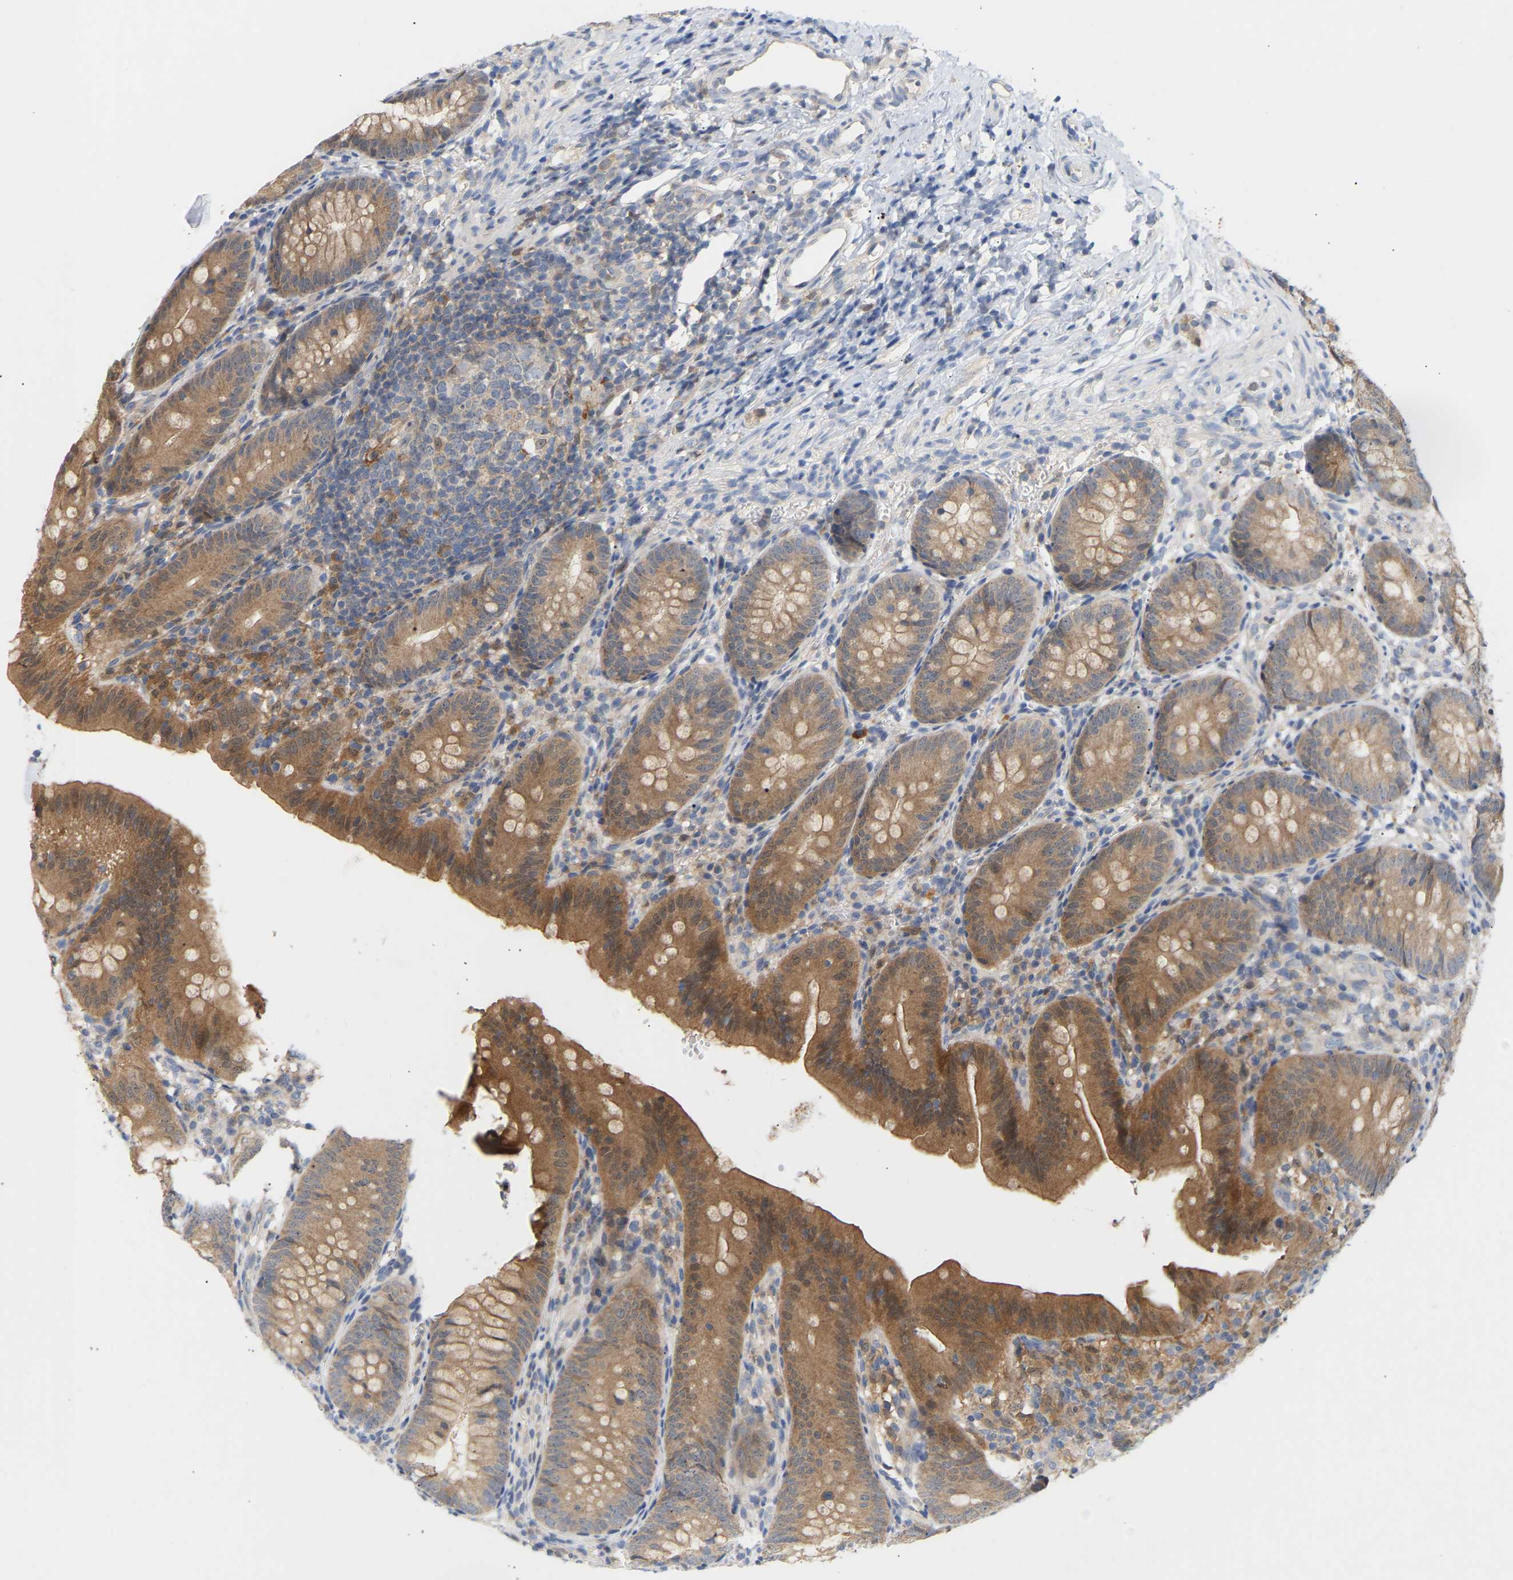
{"staining": {"intensity": "moderate", "quantity": ">75%", "location": "cytoplasmic/membranous,nuclear"}, "tissue": "appendix", "cell_type": "Glandular cells", "image_type": "normal", "snomed": [{"axis": "morphology", "description": "Normal tissue, NOS"}, {"axis": "topography", "description": "Appendix"}], "caption": "This image displays immunohistochemistry (IHC) staining of benign appendix, with medium moderate cytoplasmic/membranous,nuclear staining in approximately >75% of glandular cells.", "gene": "TPMT", "patient": {"sex": "male", "age": 1}}